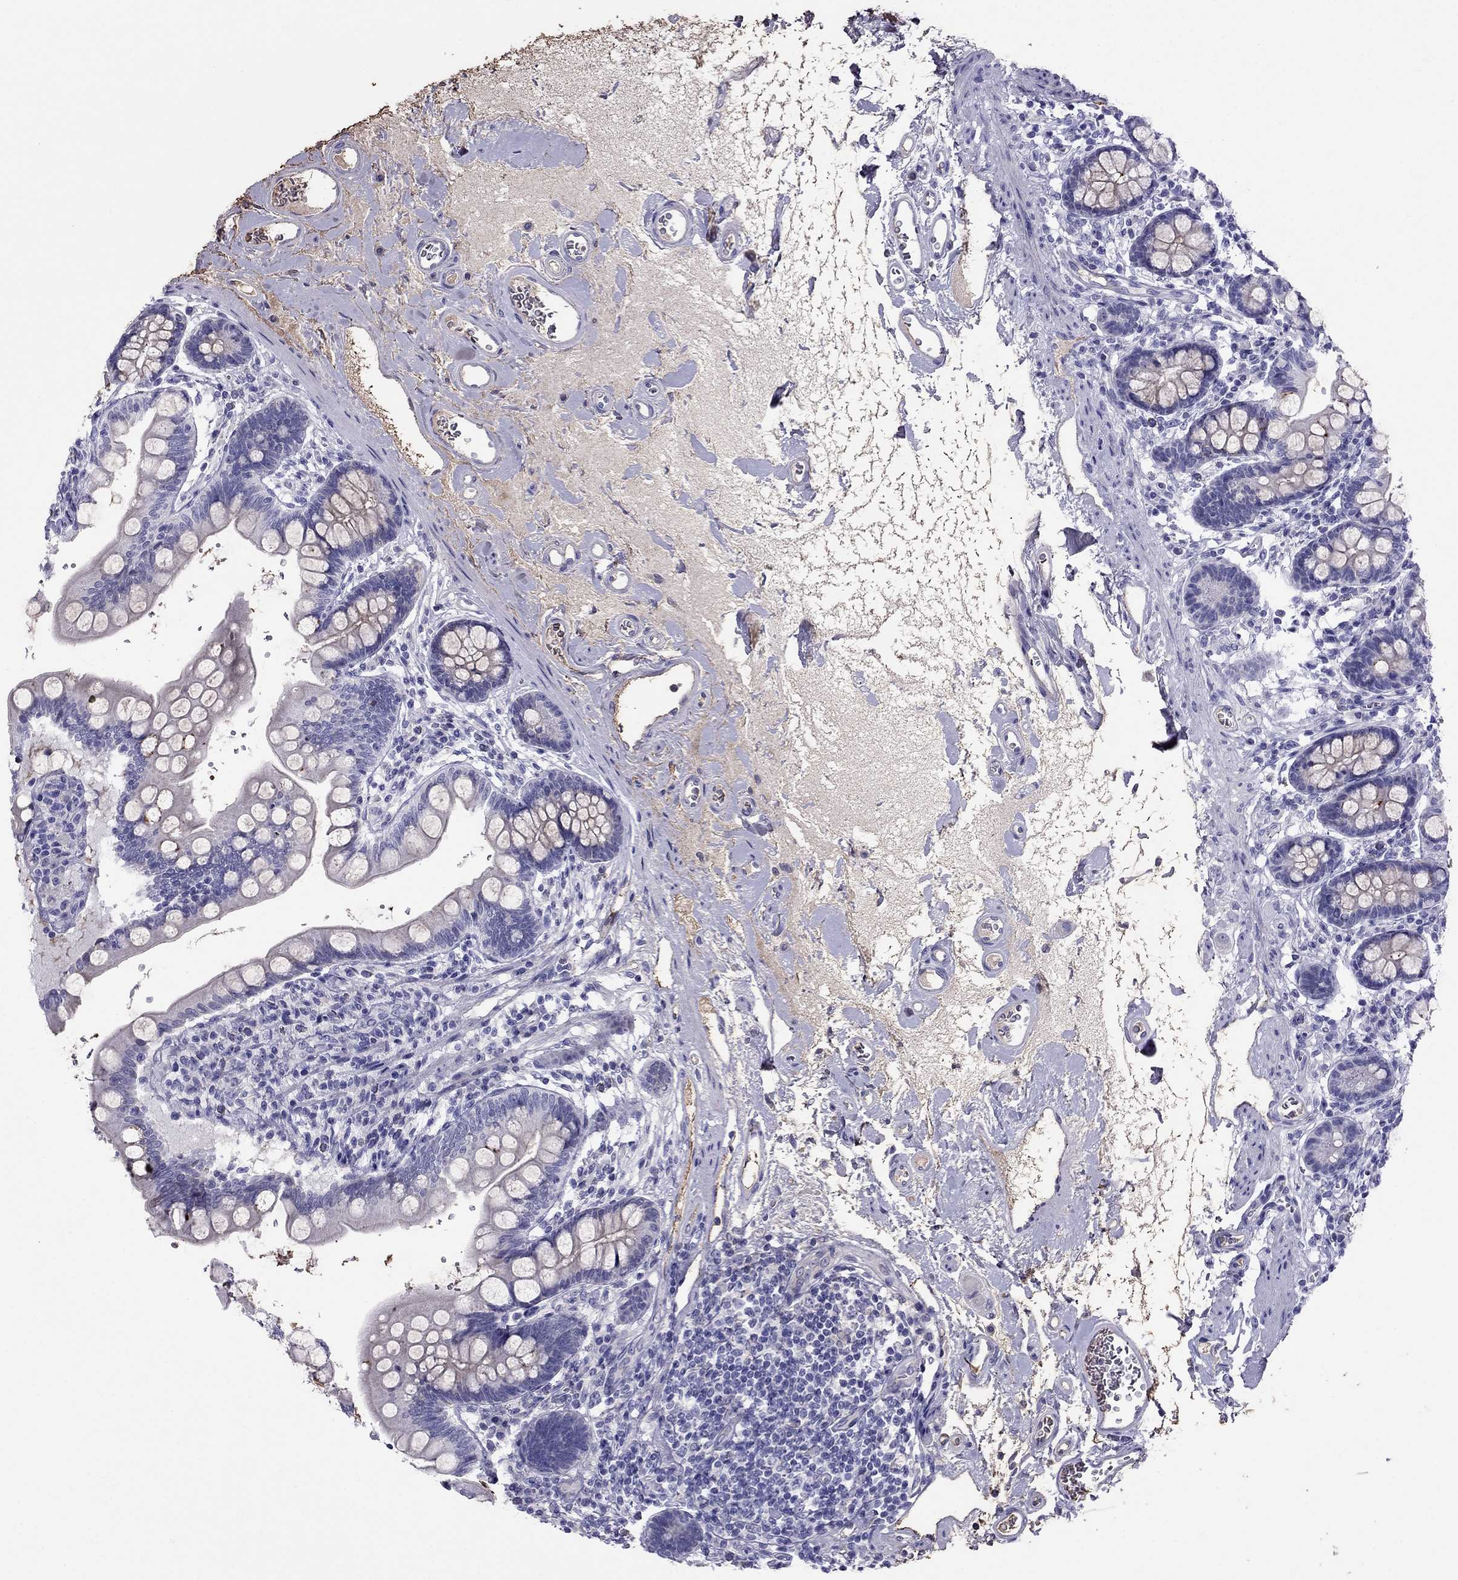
{"staining": {"intensity": "negative", "quantity": "none", "location": "none"}, "tissue": "small intestine", "cell_type": "Glandular cells", "image_type": "normal", "snomed": [{"axis": "morphology", "description": "Normal tissue, NOS"}, {"axis": "topography", "description": "Small intestine"}], "caption": "This is a histopathology image of immunohistochemistry (IHC) staining of benign small intestine, which shows no expression in glandular cells.", "gene": "TBC1D21", "patient": {"sex": "female", "age": 56}}